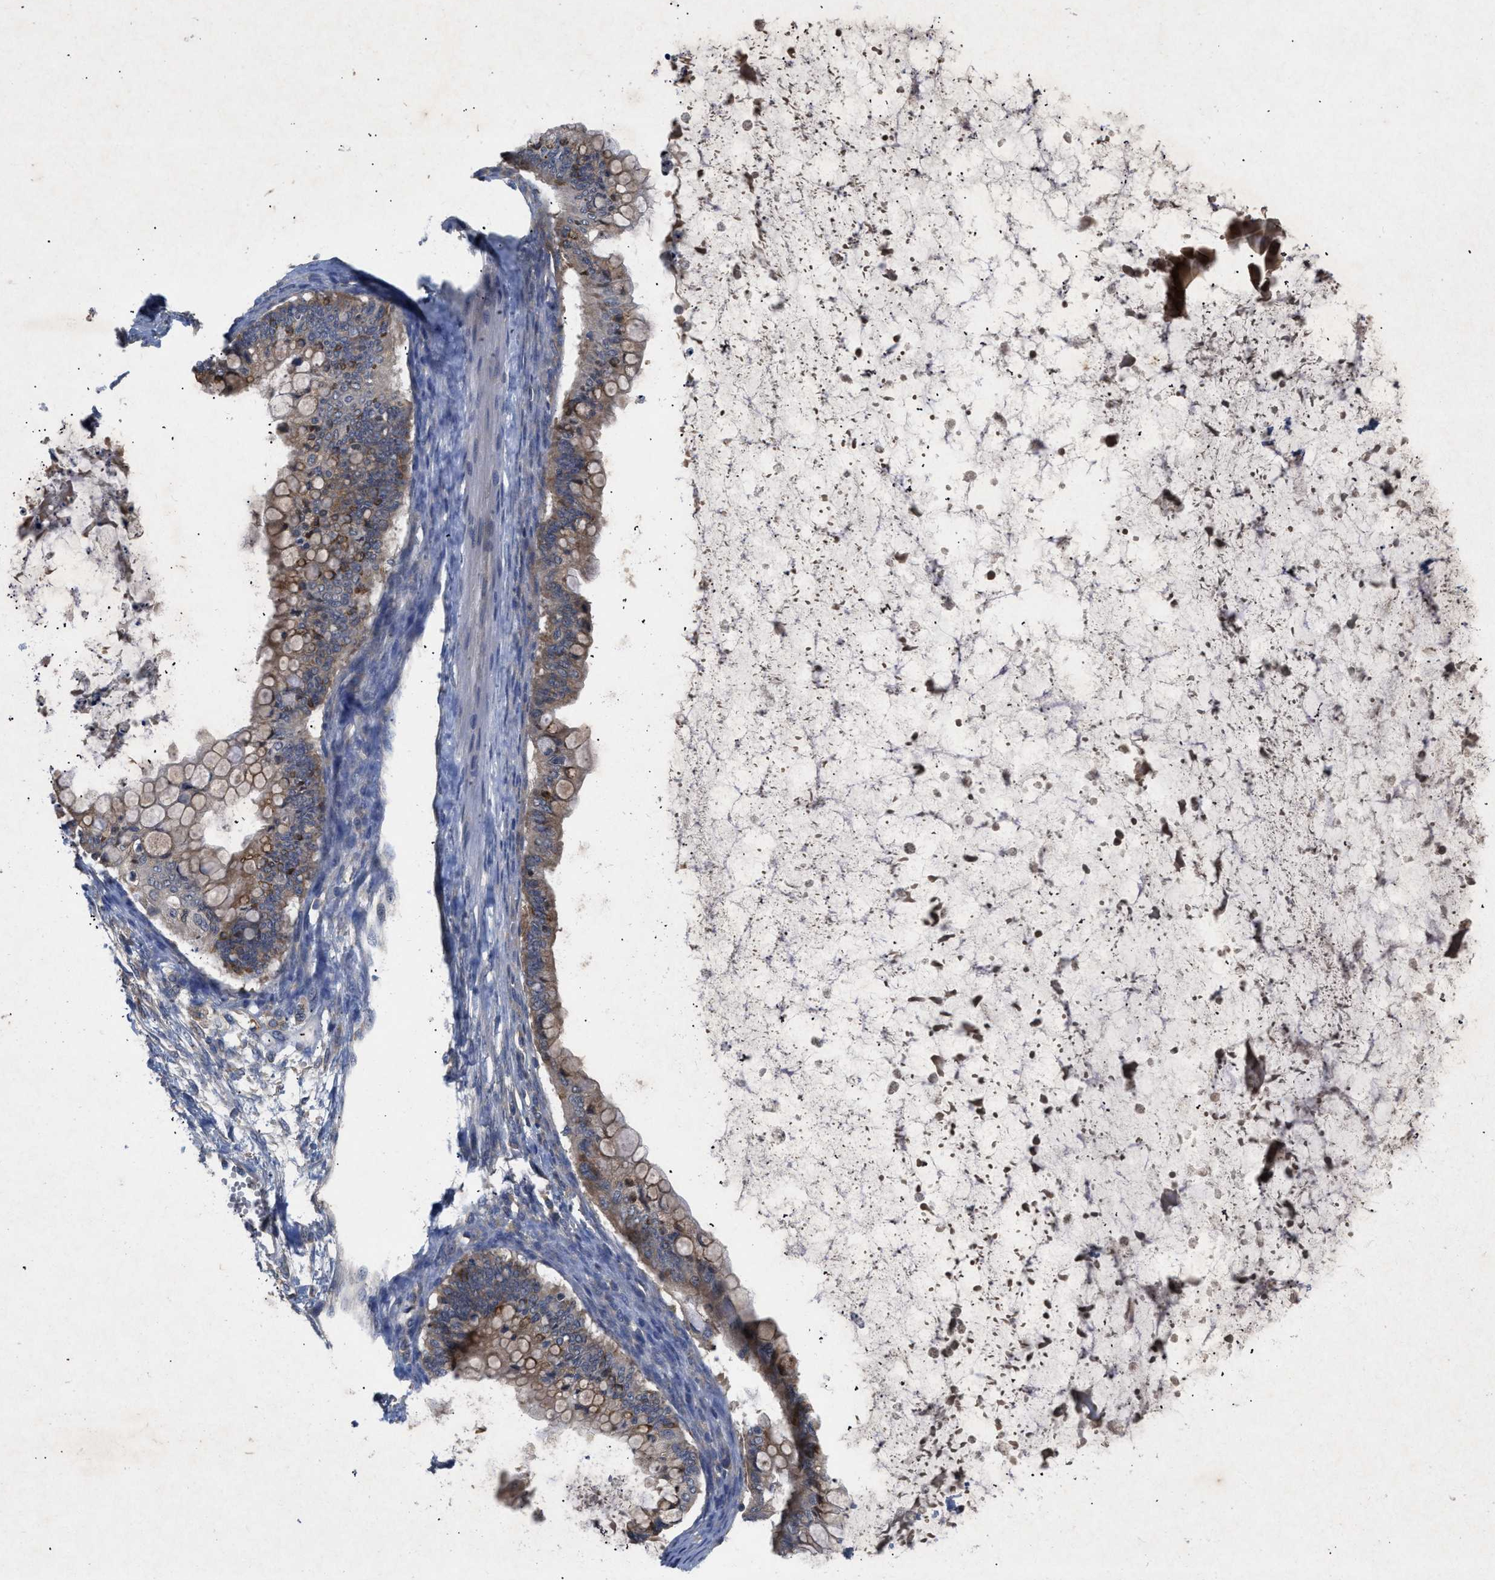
{"staining": {"intensity": "moderate", "quantity": ">75%", "location": "cytoplasmic/membranous"}, "tissue": "ovarian cancer", "cell_type": "Tumor cells", "image_type": "cancer", "snomed": [{"axis": "morphology", "description": "Cystadenocarcinoma, mucinous, NOS"}, {"axis": "topography", "description": "Ovary"}], "caption": "This image shows mucinous cystadenocarcinoma (ovarian) stained with immunohistochemistry to label a protein in brown. The cytoplasmic/membranous of tumor cells show moderate positivity for the protein. Nuclei are counter-stained blue.", "gene": "VPS4A", "patient": {"sex": "female", "age": 57}}